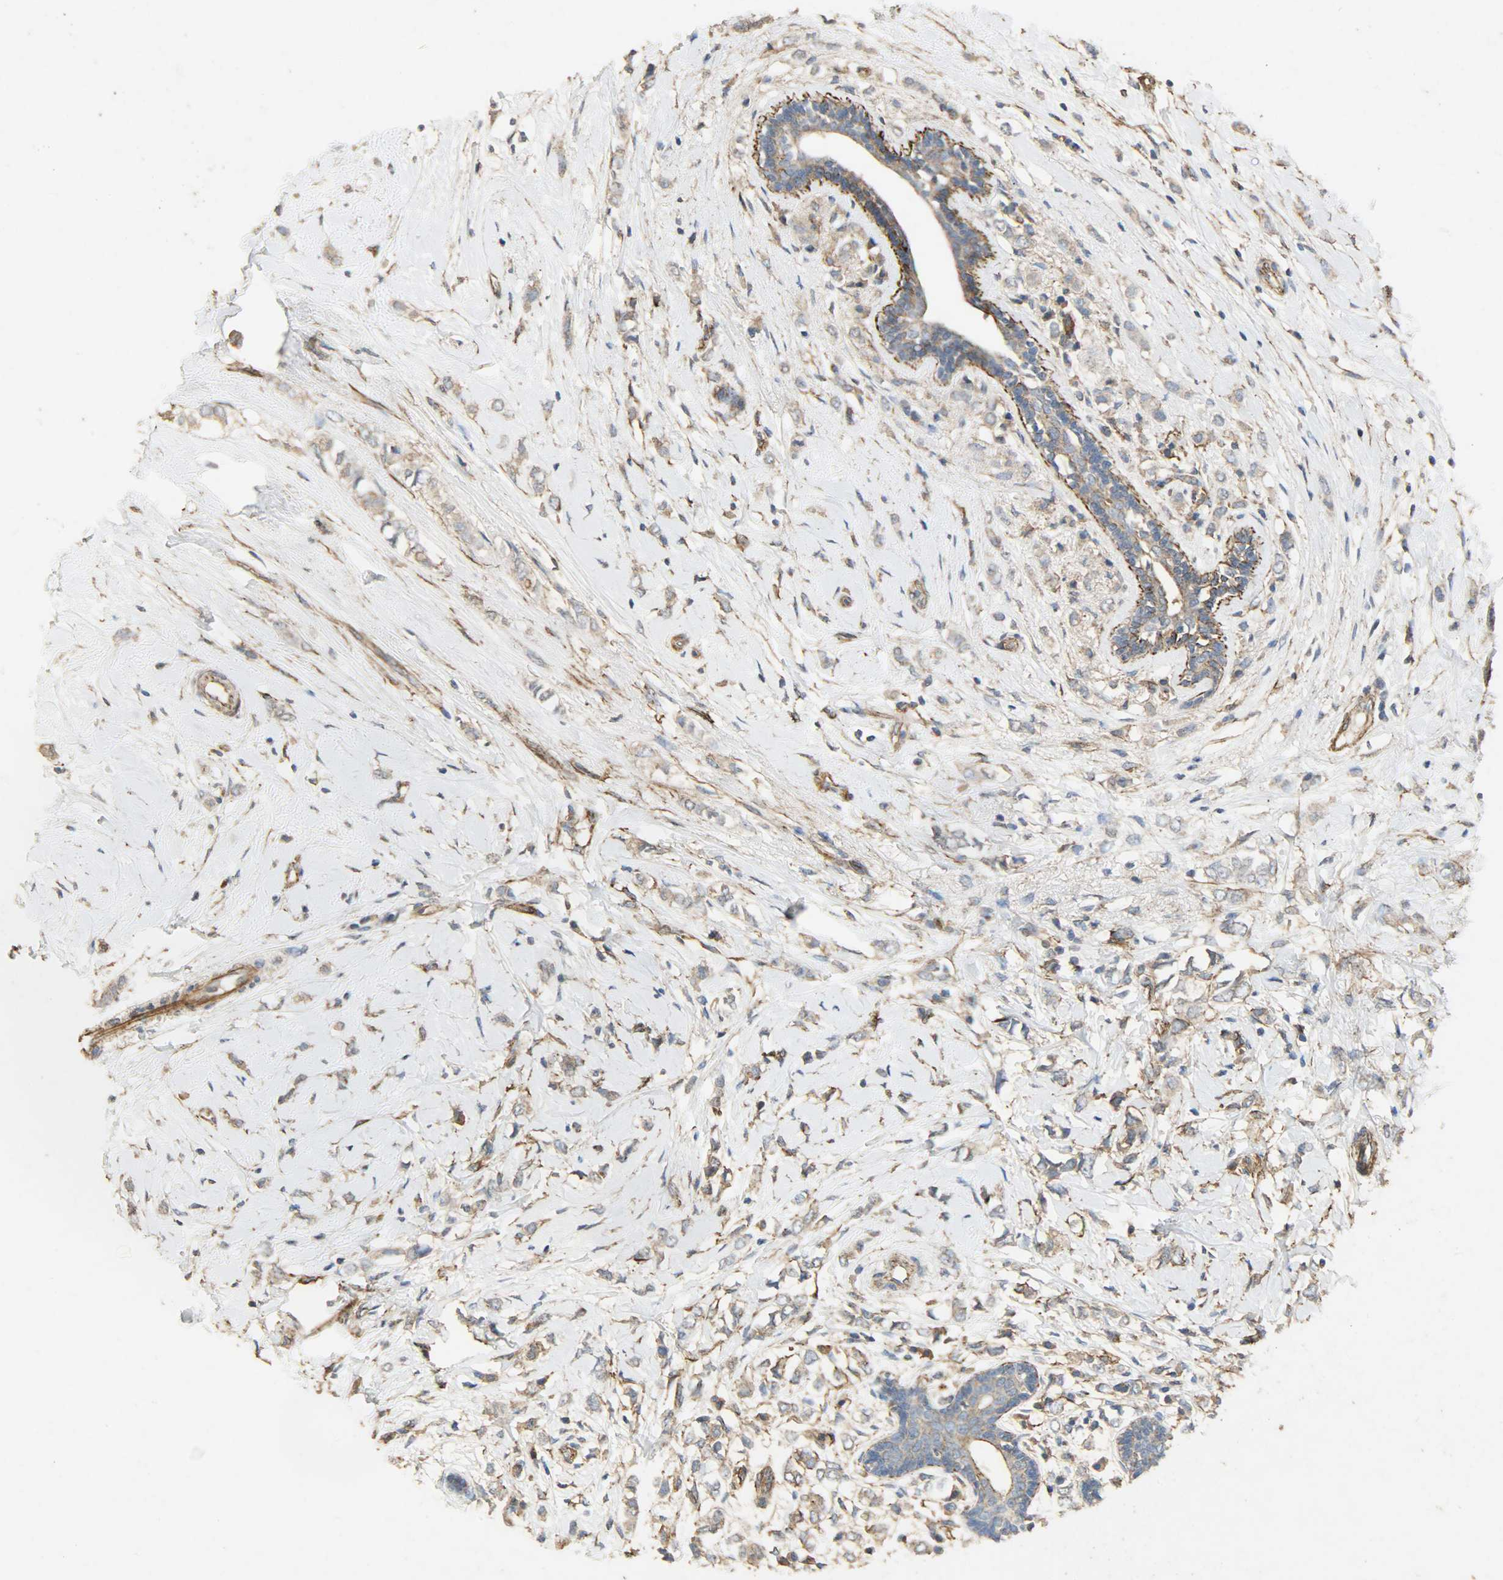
{"staining": {"intensity": "weak", "quantity": ">75%", "location": "cytoplasmic/membranous"}, "tissue": "breast cancer", "cell_type": "Tumor cells", "image_type": "cancer", "snomed": [{"axis": "morphology", "description": "Normal tissue, NOS"}, {"axis": "morphology", "description": "Lobular carcinoma"}, {"axis": "topography", "description": "Breast"}], "caption": "Immunohistochemical staining of human breast cancer exhibits low levels of weak cytoplasmic/membranous expression in approximately >75% of tumor cells. (IHC, brightfield microscopy, high magnification).", "gene": "TPM4", "patient": {"sex": "female", "age": 47}}